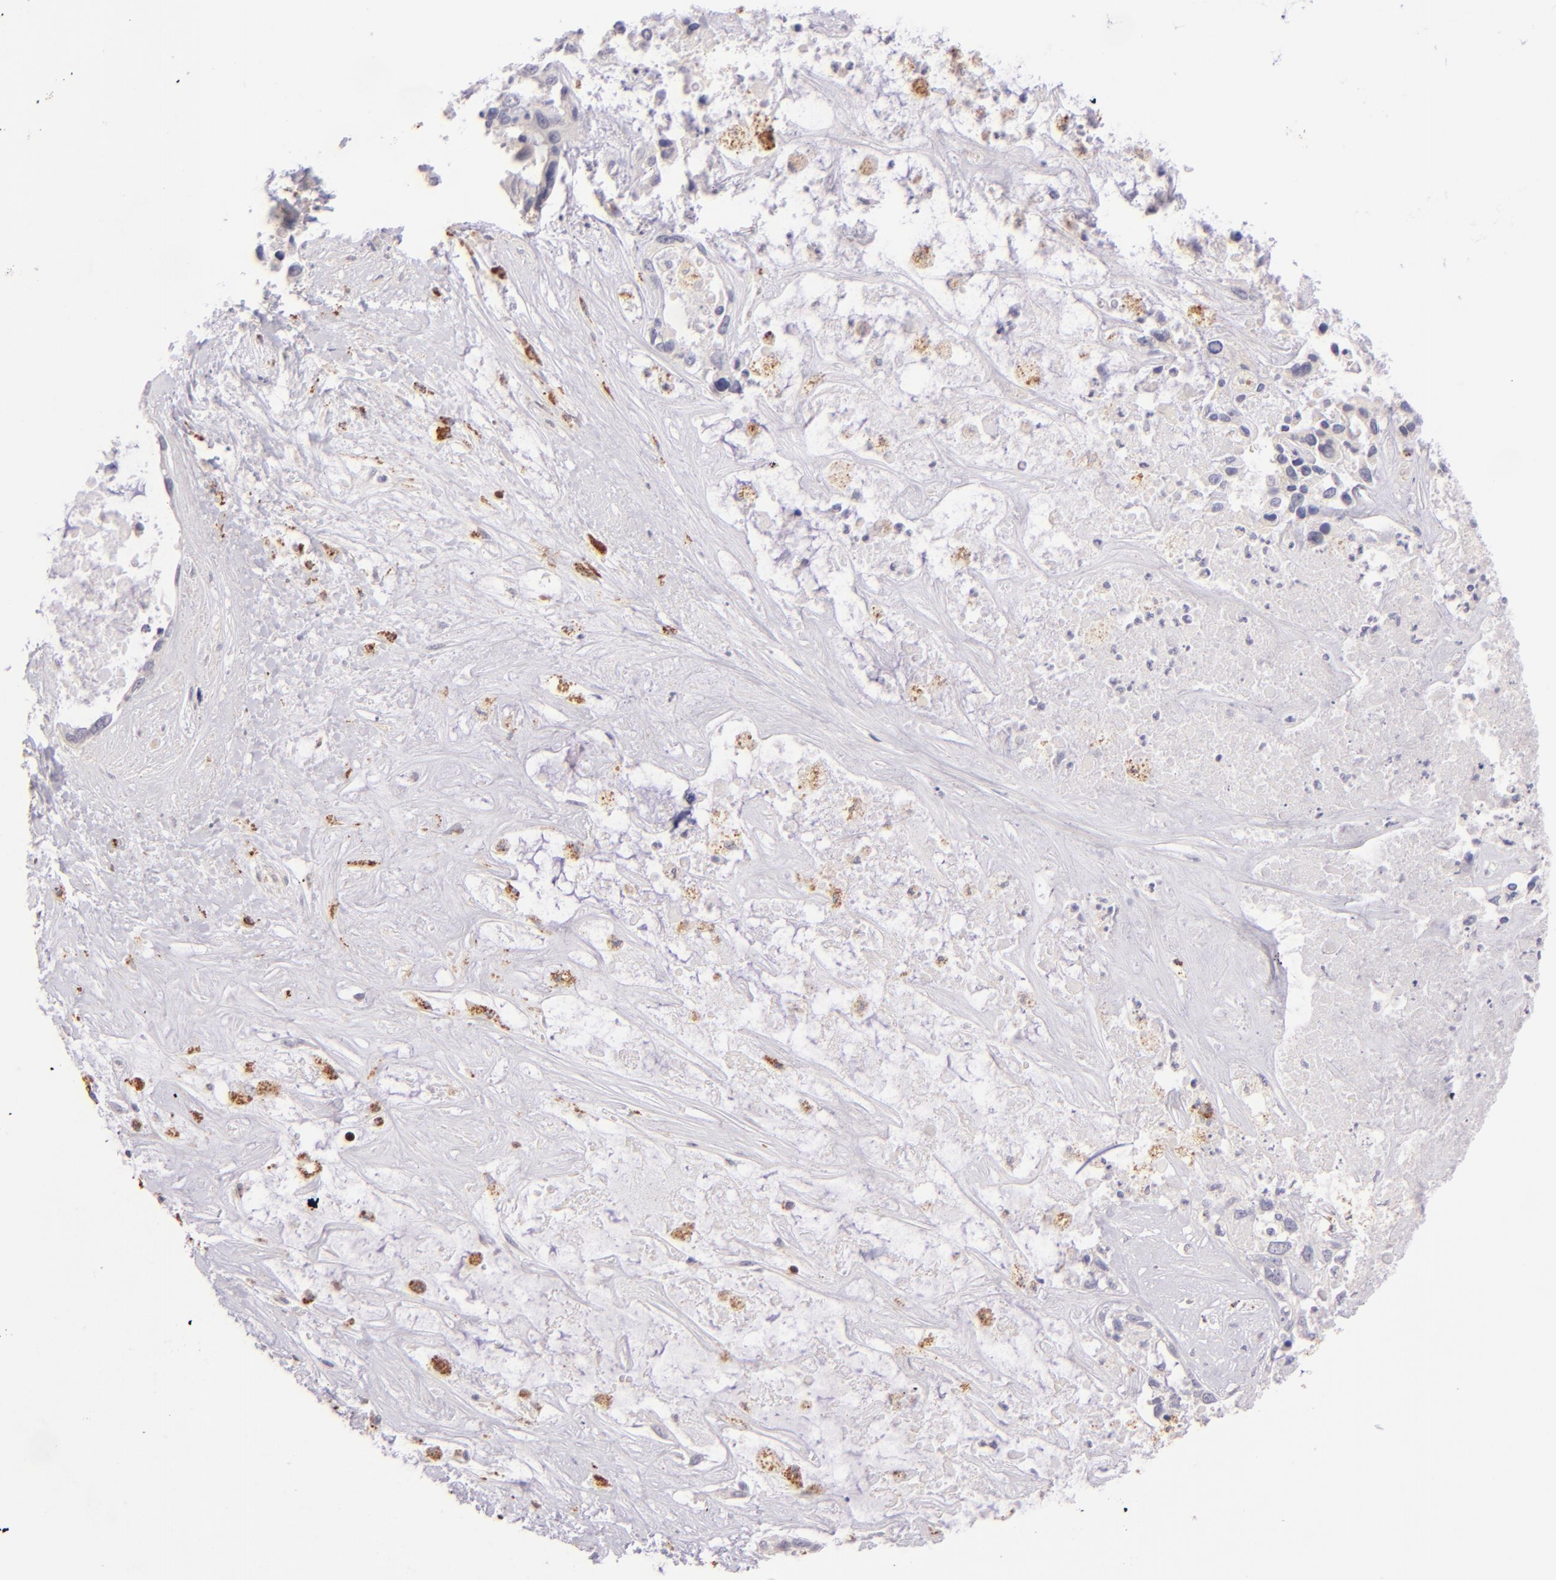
{"staining": {"intensity": "negative", "quantity": "none", "location": "none"}, "tissue": "liver cancer", "cell_type": "Tumor cells", "image_type": "cancer", "snomed": [{"axis": "morphology", "description": "Cholangiocarcinoma"}, {"axis": "topography", "description": "Liver"}], "caption": "The photomicrograph displays no significant expression in tumor cells of cholangiocarcinoma (liver).", "gene": "ZAP70", "patient": {"sex": "female", "age": 65}}